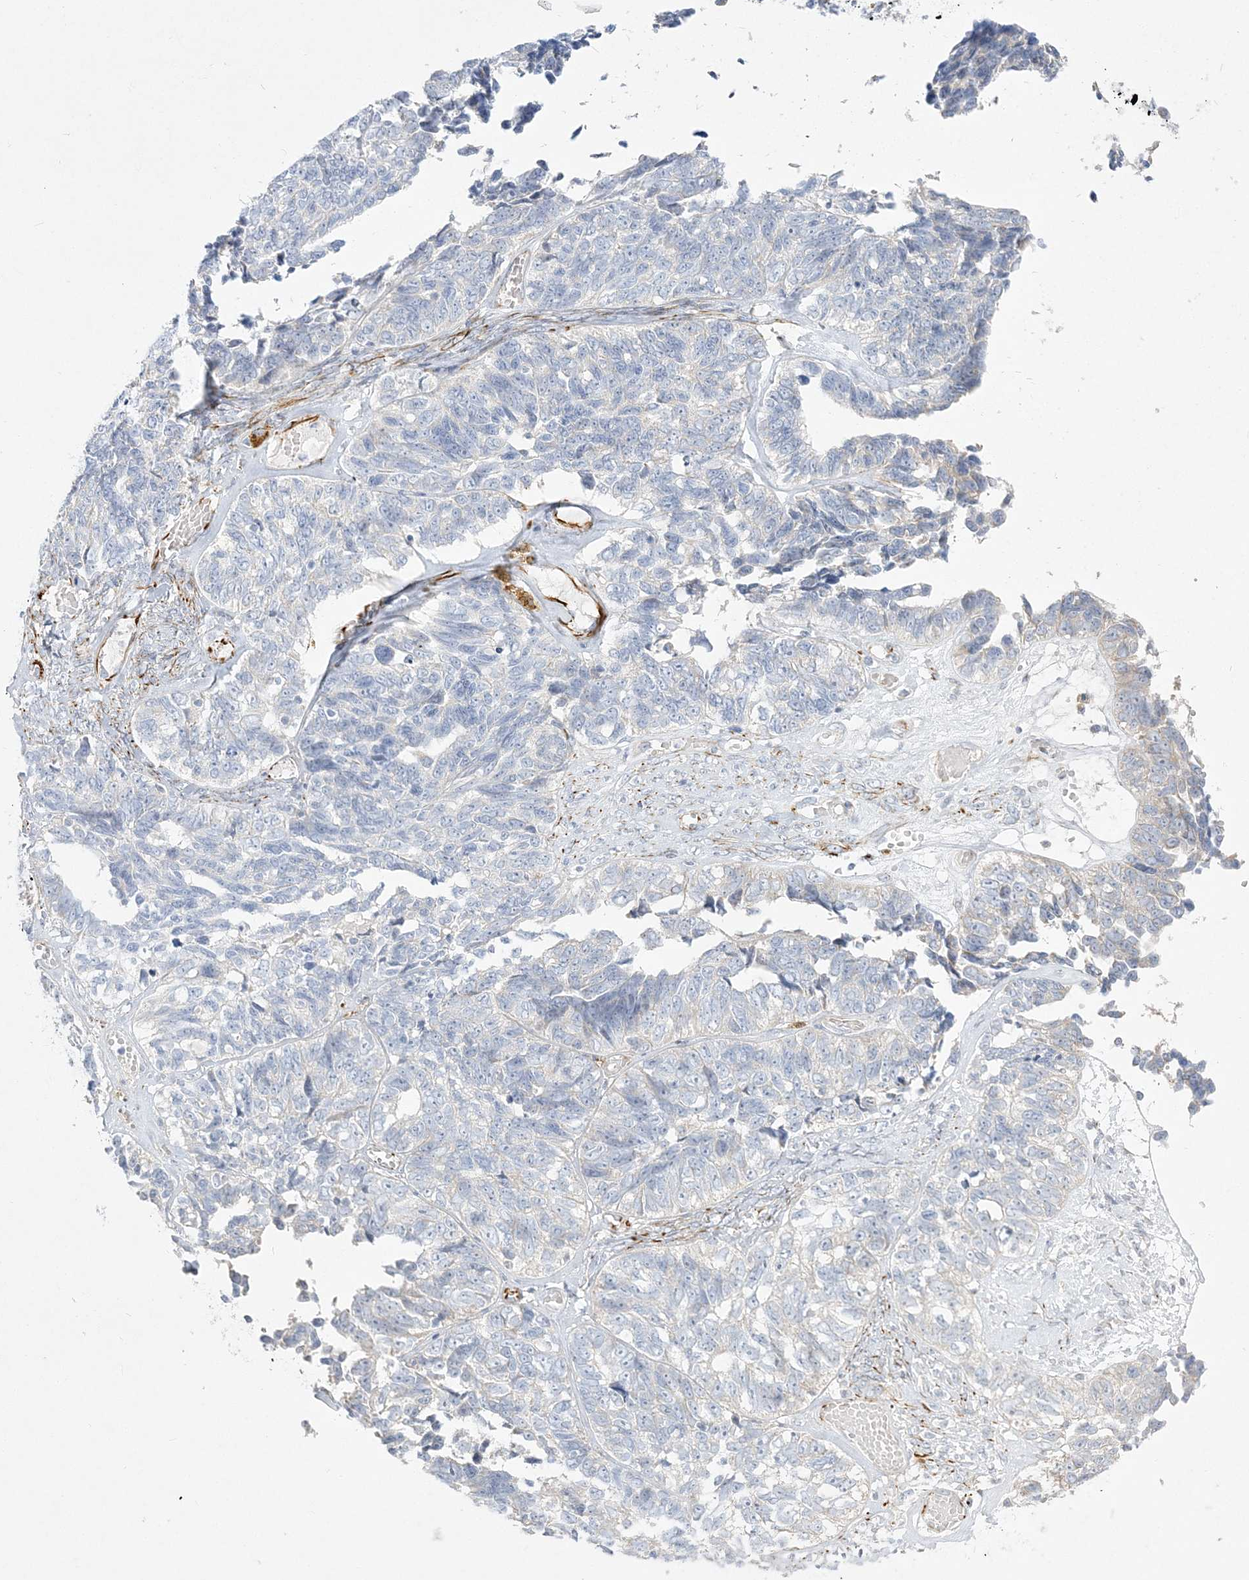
{"staining": {"intensity": "negative", "quantity": "none", "location": "none"}, "tissue": "ovarian cancer", "cell_type": "Tumor cells", "image_type": "cancer", "snomed": [{"axis": "morphology", "description": "Cystadenocarcinoma, serous, NOS"}, {"axis": "topography", "description": "Ovary"}], "caption": "DAB immunohistochemical staining of human ovarian serous cystadenocarcinoma demonstrates no significant expression in tumor cells. (Stains: DAB immunohistochemistry with hematoxylin counter stain, Microscopy: brightfield microscopy at high magnification).", "gene": "GPAT2", "patient": {"sex": "female", "age": 79}}